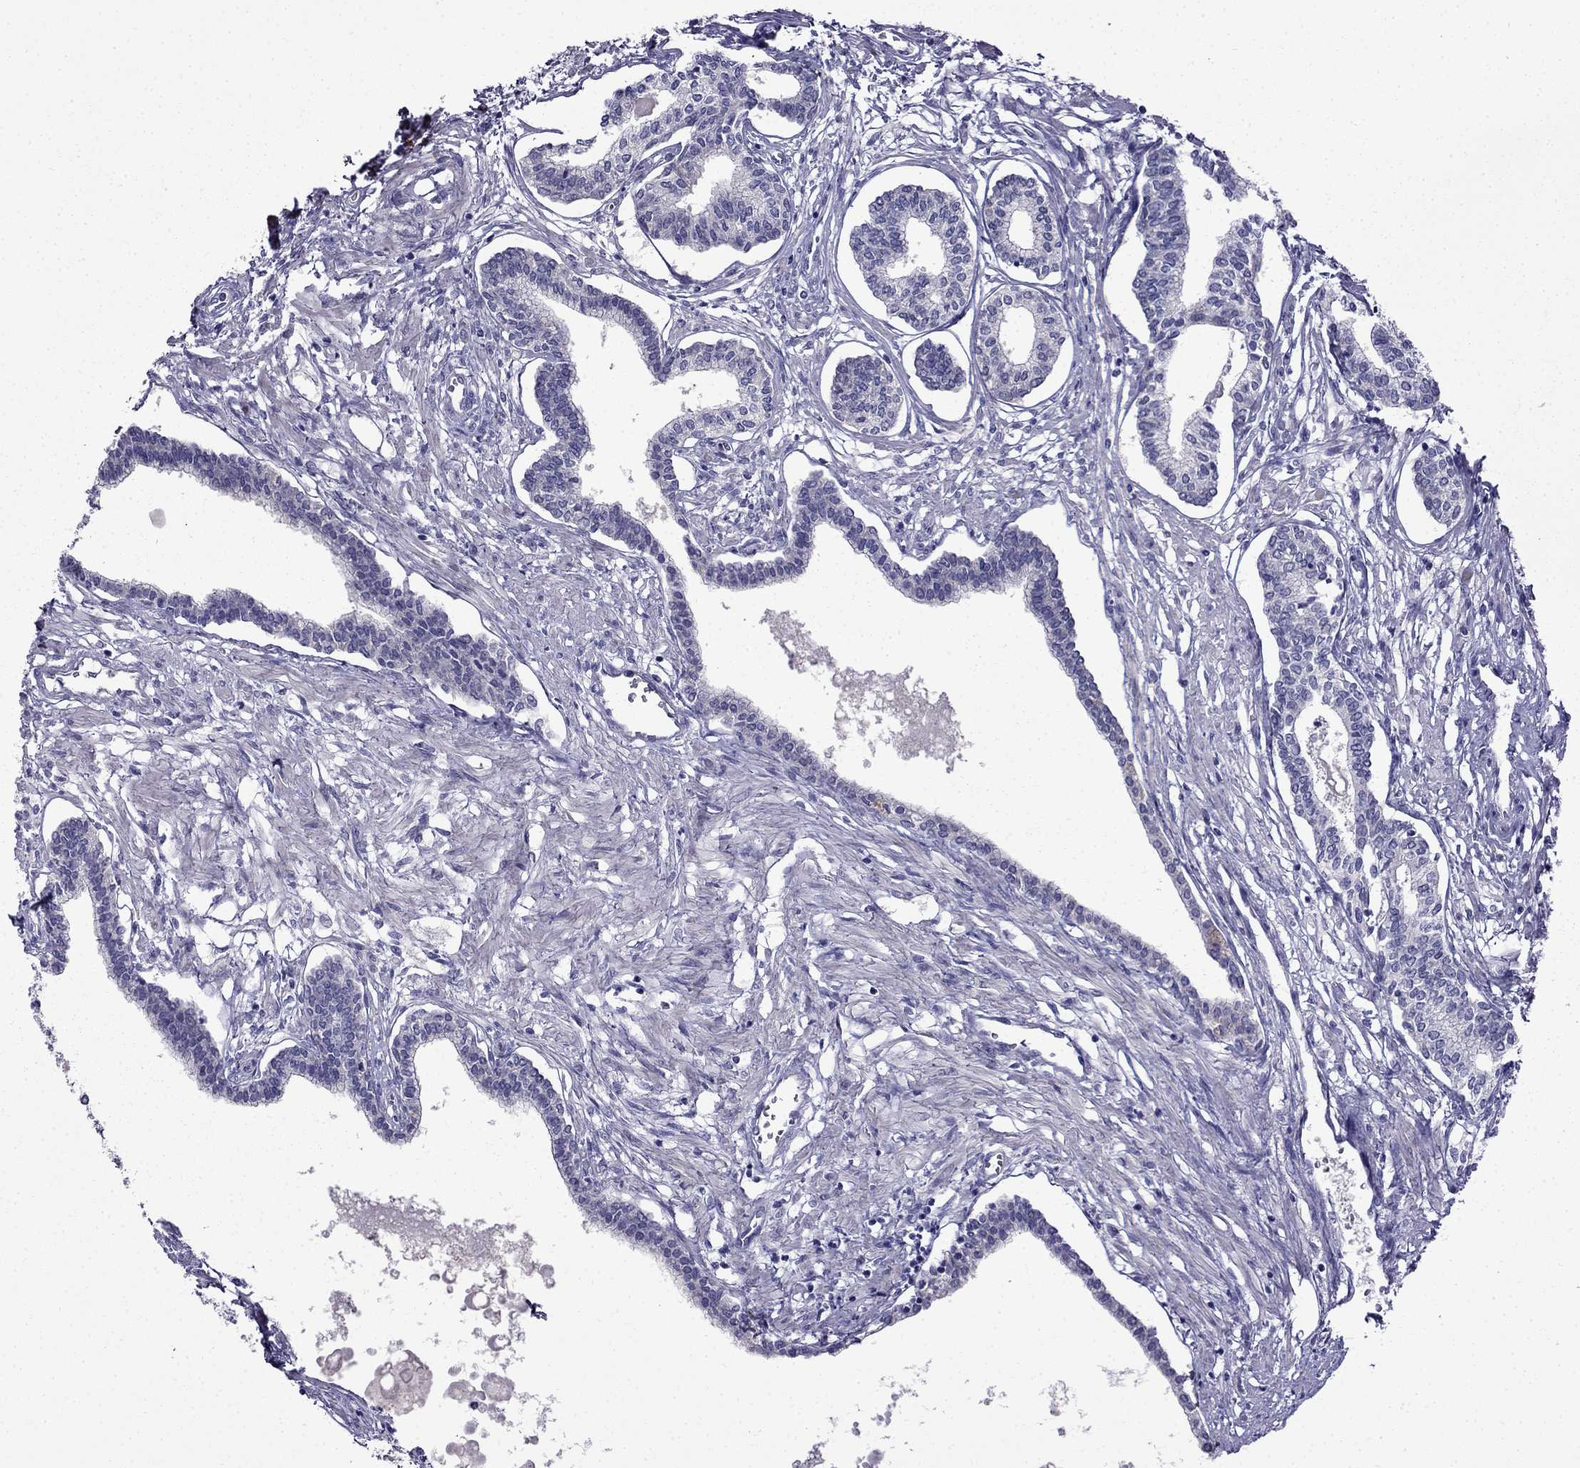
{"staining": {"intensity": "moderate", "quantity": "<25%", "location": "cytoplasmic/membranous"}, "tissue": "prostate", "cell_type": "Glandular cells", "image_type": "normal", "snomed": [{"axis": "morphology", "description": "Normal tissue, NOS"}, {"axis": "topography", "description": "Prostate"}], "caption": "Immunohistochemistry (DAB (3,3'-diaminobenzidine)) staining of unremarkable human prostate displays moderate cytoplasmic/membranous protein staining in approximately <25% of glandular cells.", "gene": "PI16", "patient": {"sex": "male", "age": 60}}